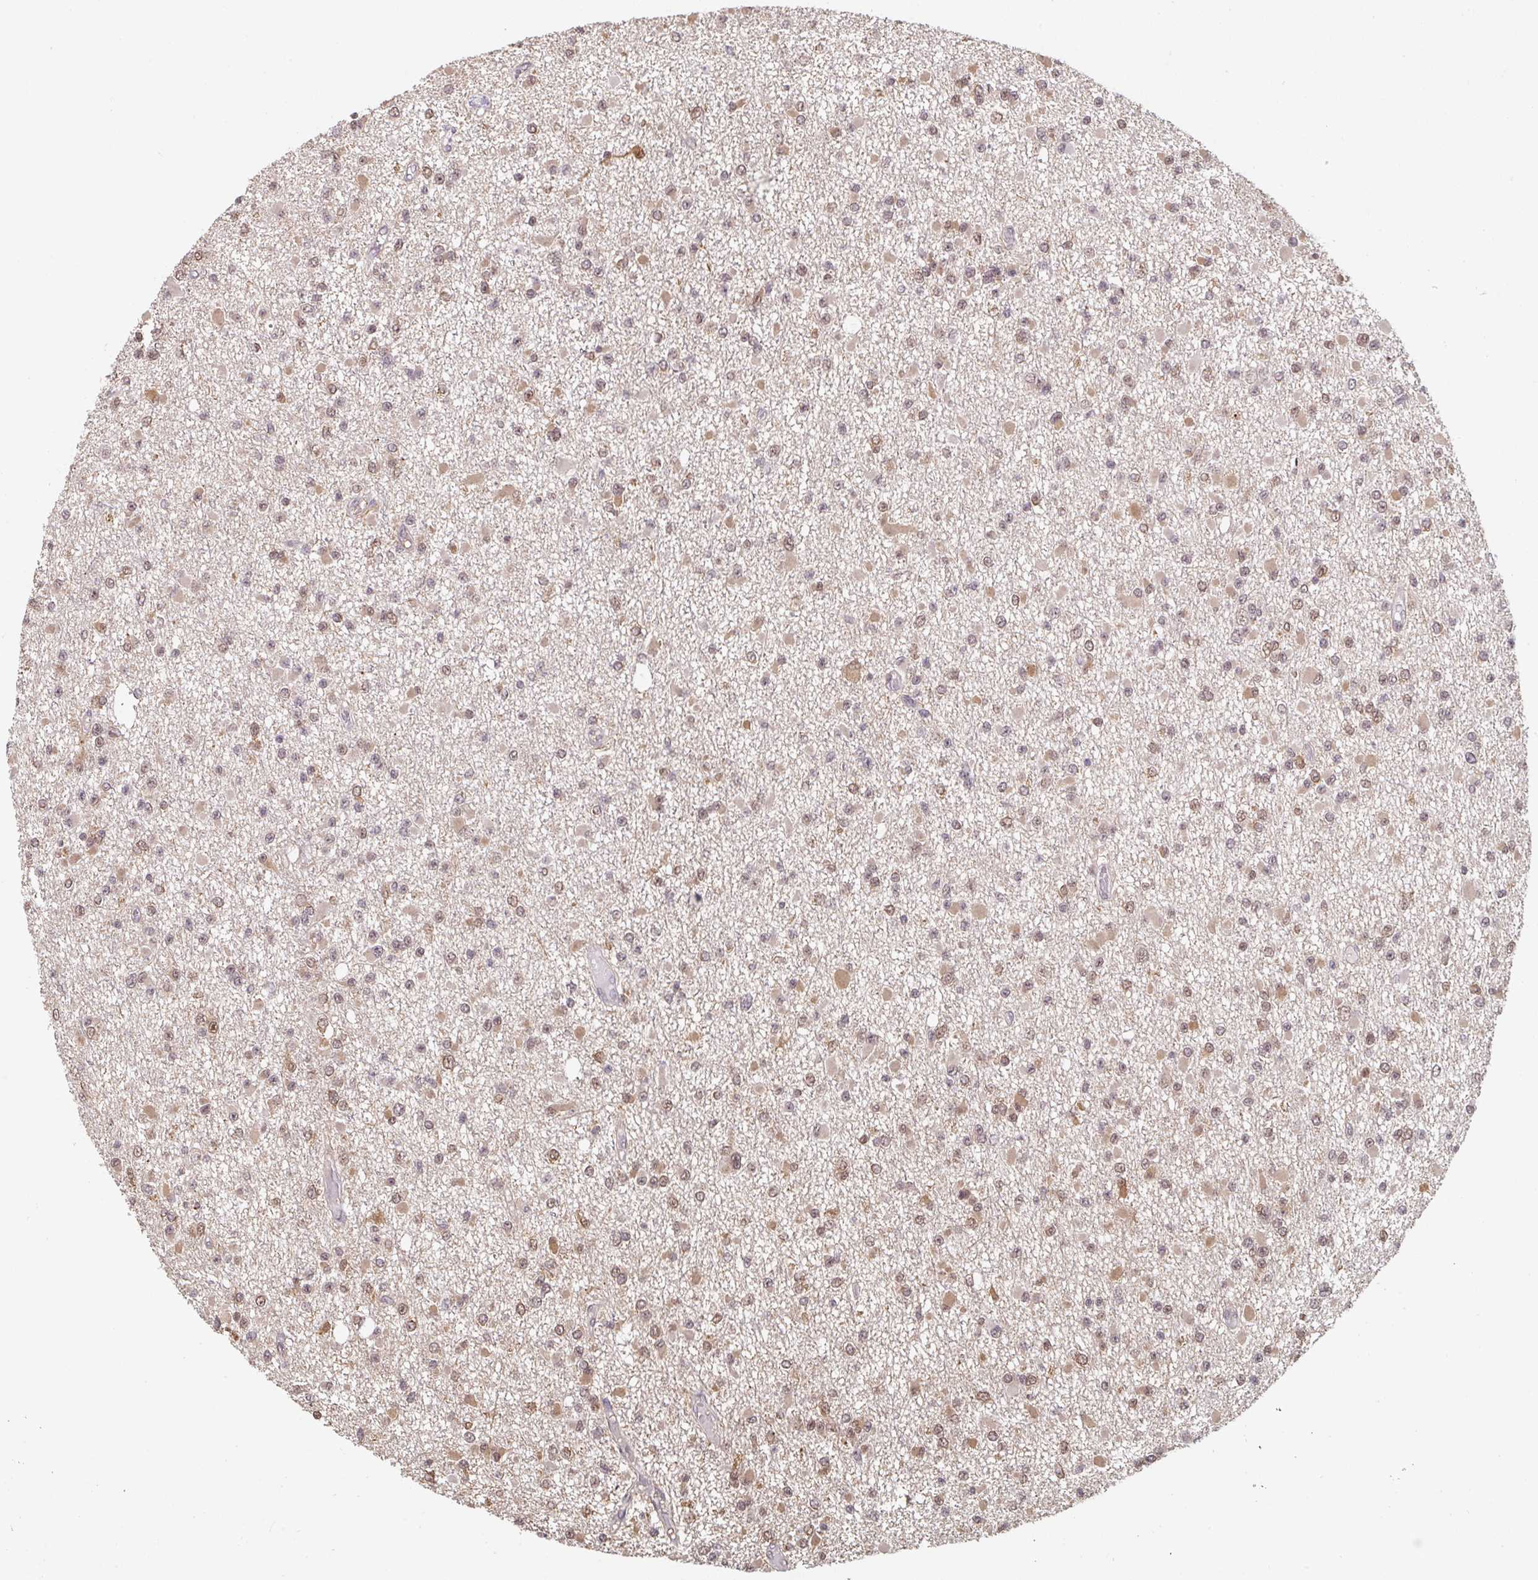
{"staining": {"intensity": "moderate", "quantity": ">75%", "location": "nuclear"}, "tissue": "glioma", "cell_type": "Tumor cells", "image_type": "cancer", "snomed": [{"axis": "morphology", "description": "Glioma, malignant, Low grade"}, {"axis": "topography", "description": "Brain"}], "caption": "IHC image of human malignant glioma (low-grade) stained for a protein (brown), which exhibits medium levels of moderate nuclear positivity in approximately >75% of tumor cells.", "gene": "ST13", "patient": {"sex": "female", "age": 22}}